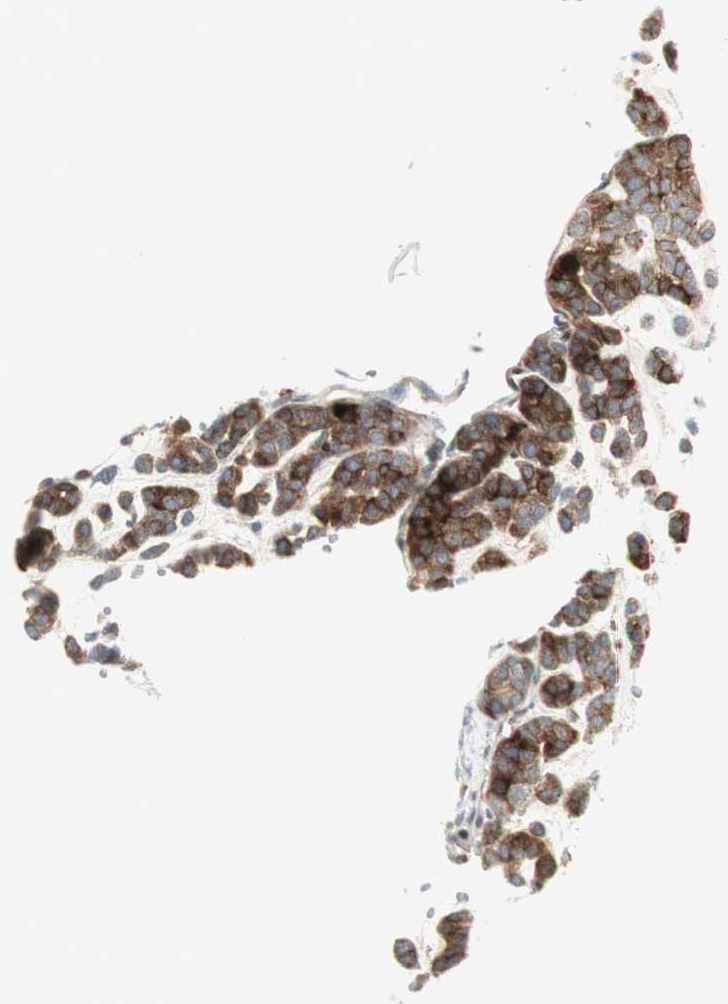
{"staining": {"intensity": "moderate", "quantity": ">75%", "location": "cytoplasmic/membranous"}, "tissue": "head and neck cancer", "cell_type": "Tumor cells", "image_type": "cancer", "snomed": [{"axis": "morphology", "description": "Adenocarcinoma, NOS"}, {"axis": "morphology", "description": "Adenoma, NOS"}, {"axis": "topography", "description": "Head-Neck"}], "caption": "Moderate cytoplasmic/membranous protein positivity is seen in approximately >75% of tumor cells in adenoma (head and neck).", "gene": "MDK", "patient": {"sex": "female", "age": 55}}